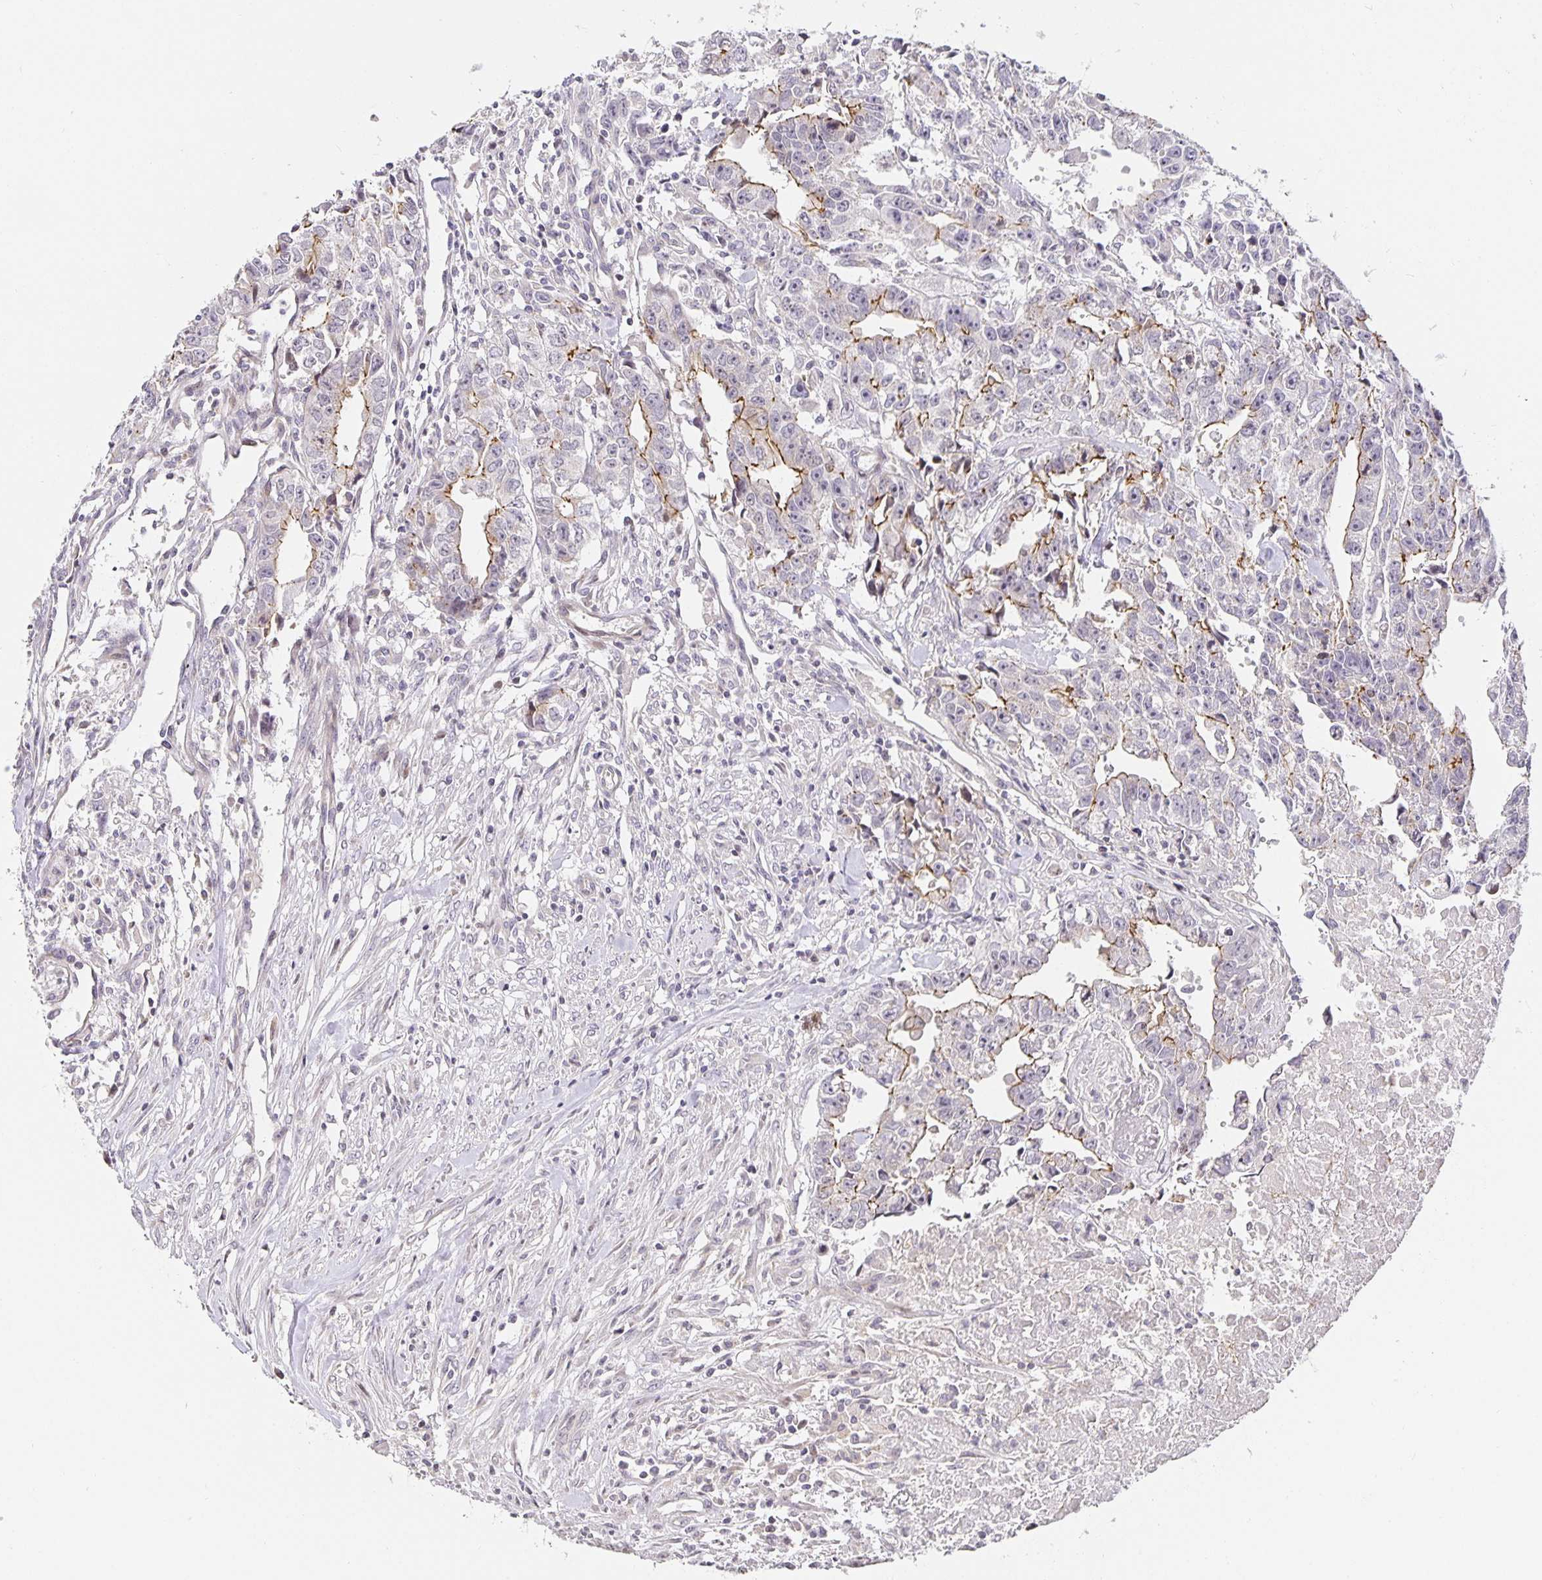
{"staining": {"intensity": "moderate", "quantity": "25%-75%", "location": "cytoplasmic/membranous"}, "tissue": "testis cancer", "cell_type": "Tumor cells", "image_type": "cancer", "snomed": [{"axis": "morphology", "description": "Carcinoma, Embryonal, NOS"}, {"axis": "morphology", "description": "Teratoma, malignant, NOS"}, {"axis": "topography", "description": "Testis"}], "caption": "This photomicrograph displays immunohistochemistry staining of teratoma (malignant) (testis), with medium moderate cytoplasmic/membranous staining in approximately 25%-75% of tumor cells.", "gene": "TJP3", "patient": {"sex": "male", "age": 24}}